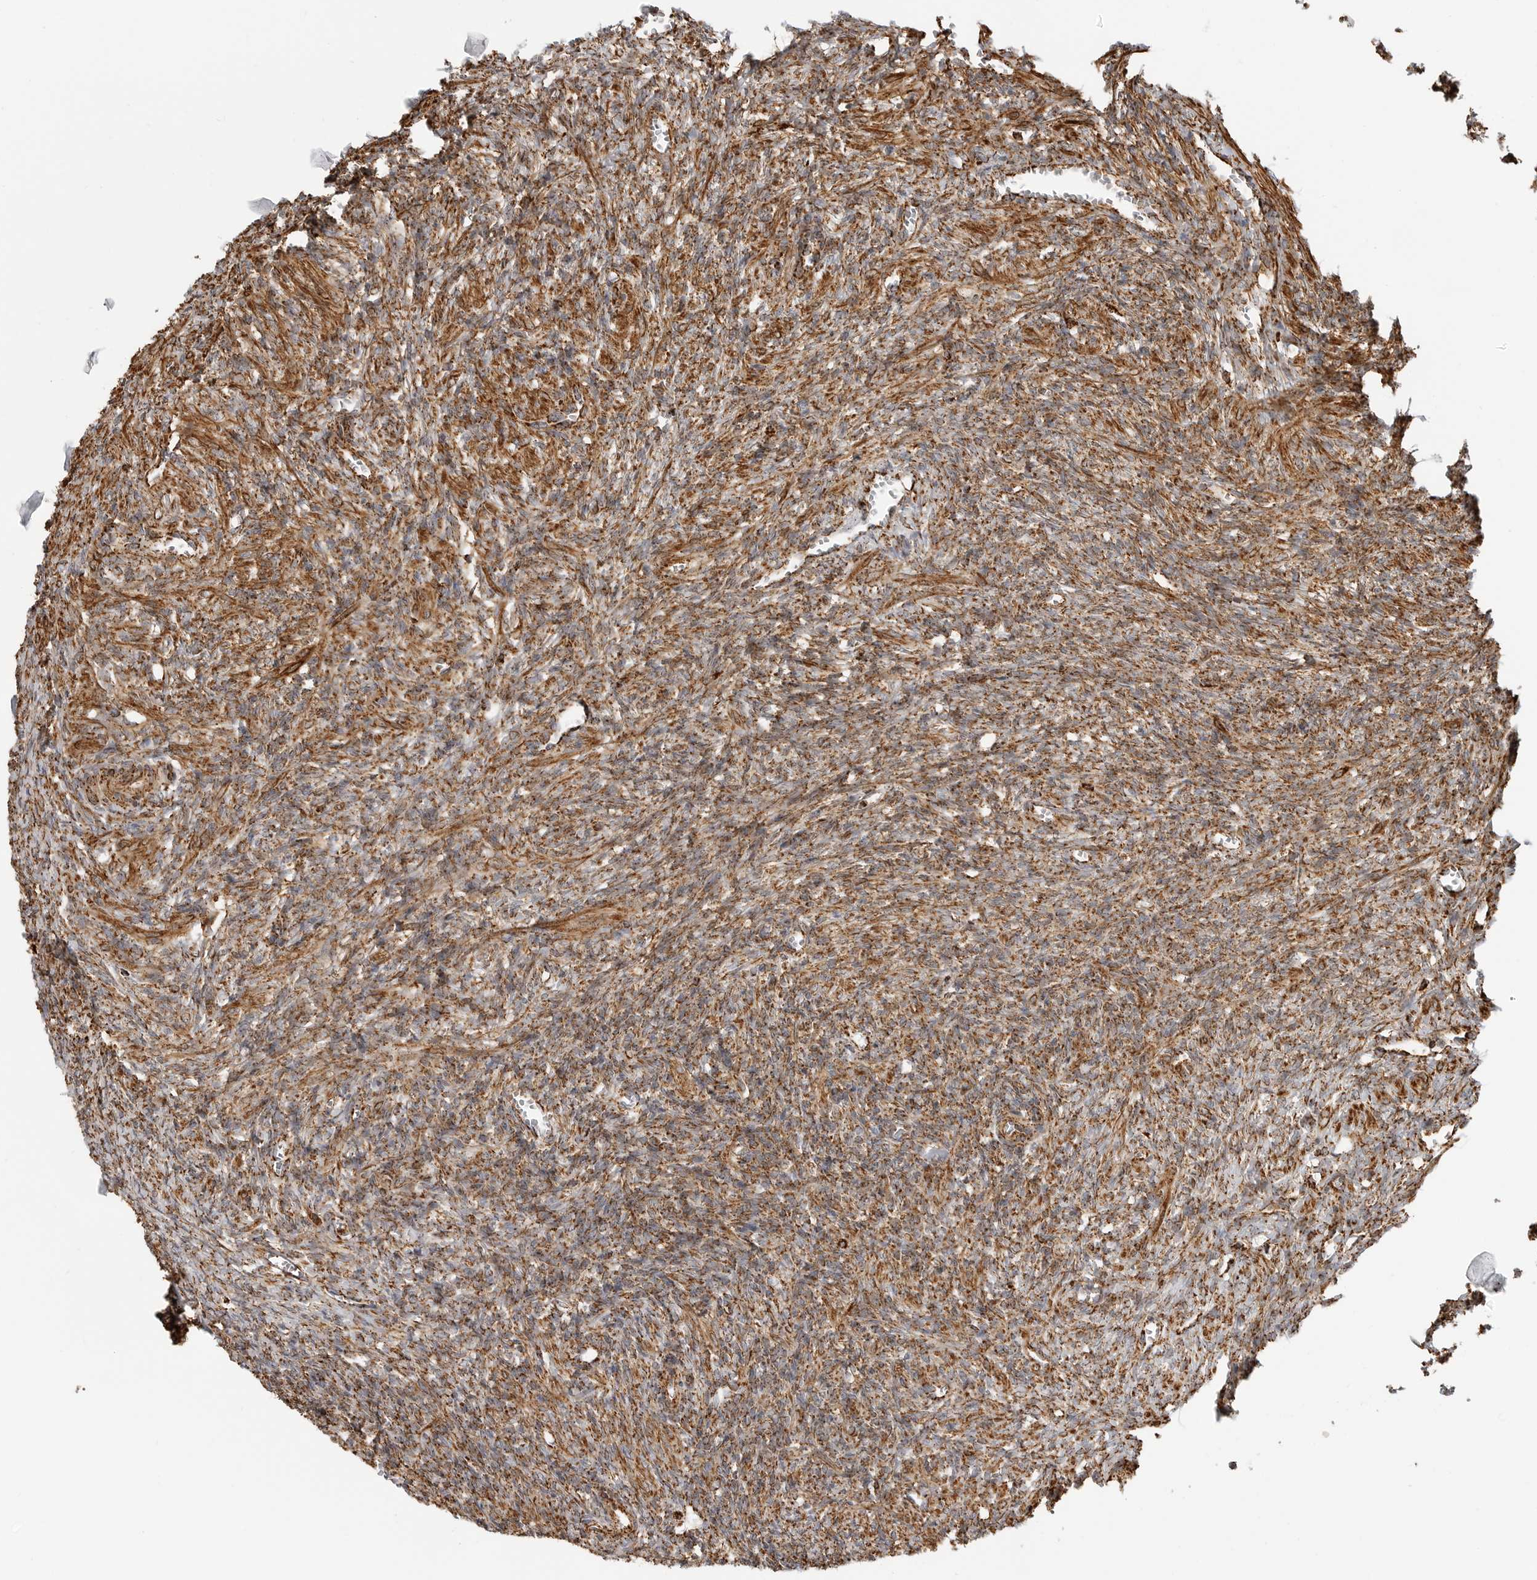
{"staining": {"intensity": "strong", "quantity": "25%-75%", "location": "cytoplasmic/membranous"}, "tissue": "ovary", "cell_type": "Ovarian stroma cells", "image_type": "normal", "snomed": [{"axis": "morphology", "description": "Normal tissue, NOS"}, {"axis": "topography", "description": "Ovary"}], "caption": "Immunohistochemistry (IHC) photomicrograph of benign ovary: ovary stained using immunohistochemistry (IHC) displays high levels of strong protein expression localized specifically in the cytoplasmic/membranous of ovarian stroma cells, appearing as a cytoplasmic/membranous brown color.", "gene": "BMP2K", "patient": {"sex": "female", "age": 27}}